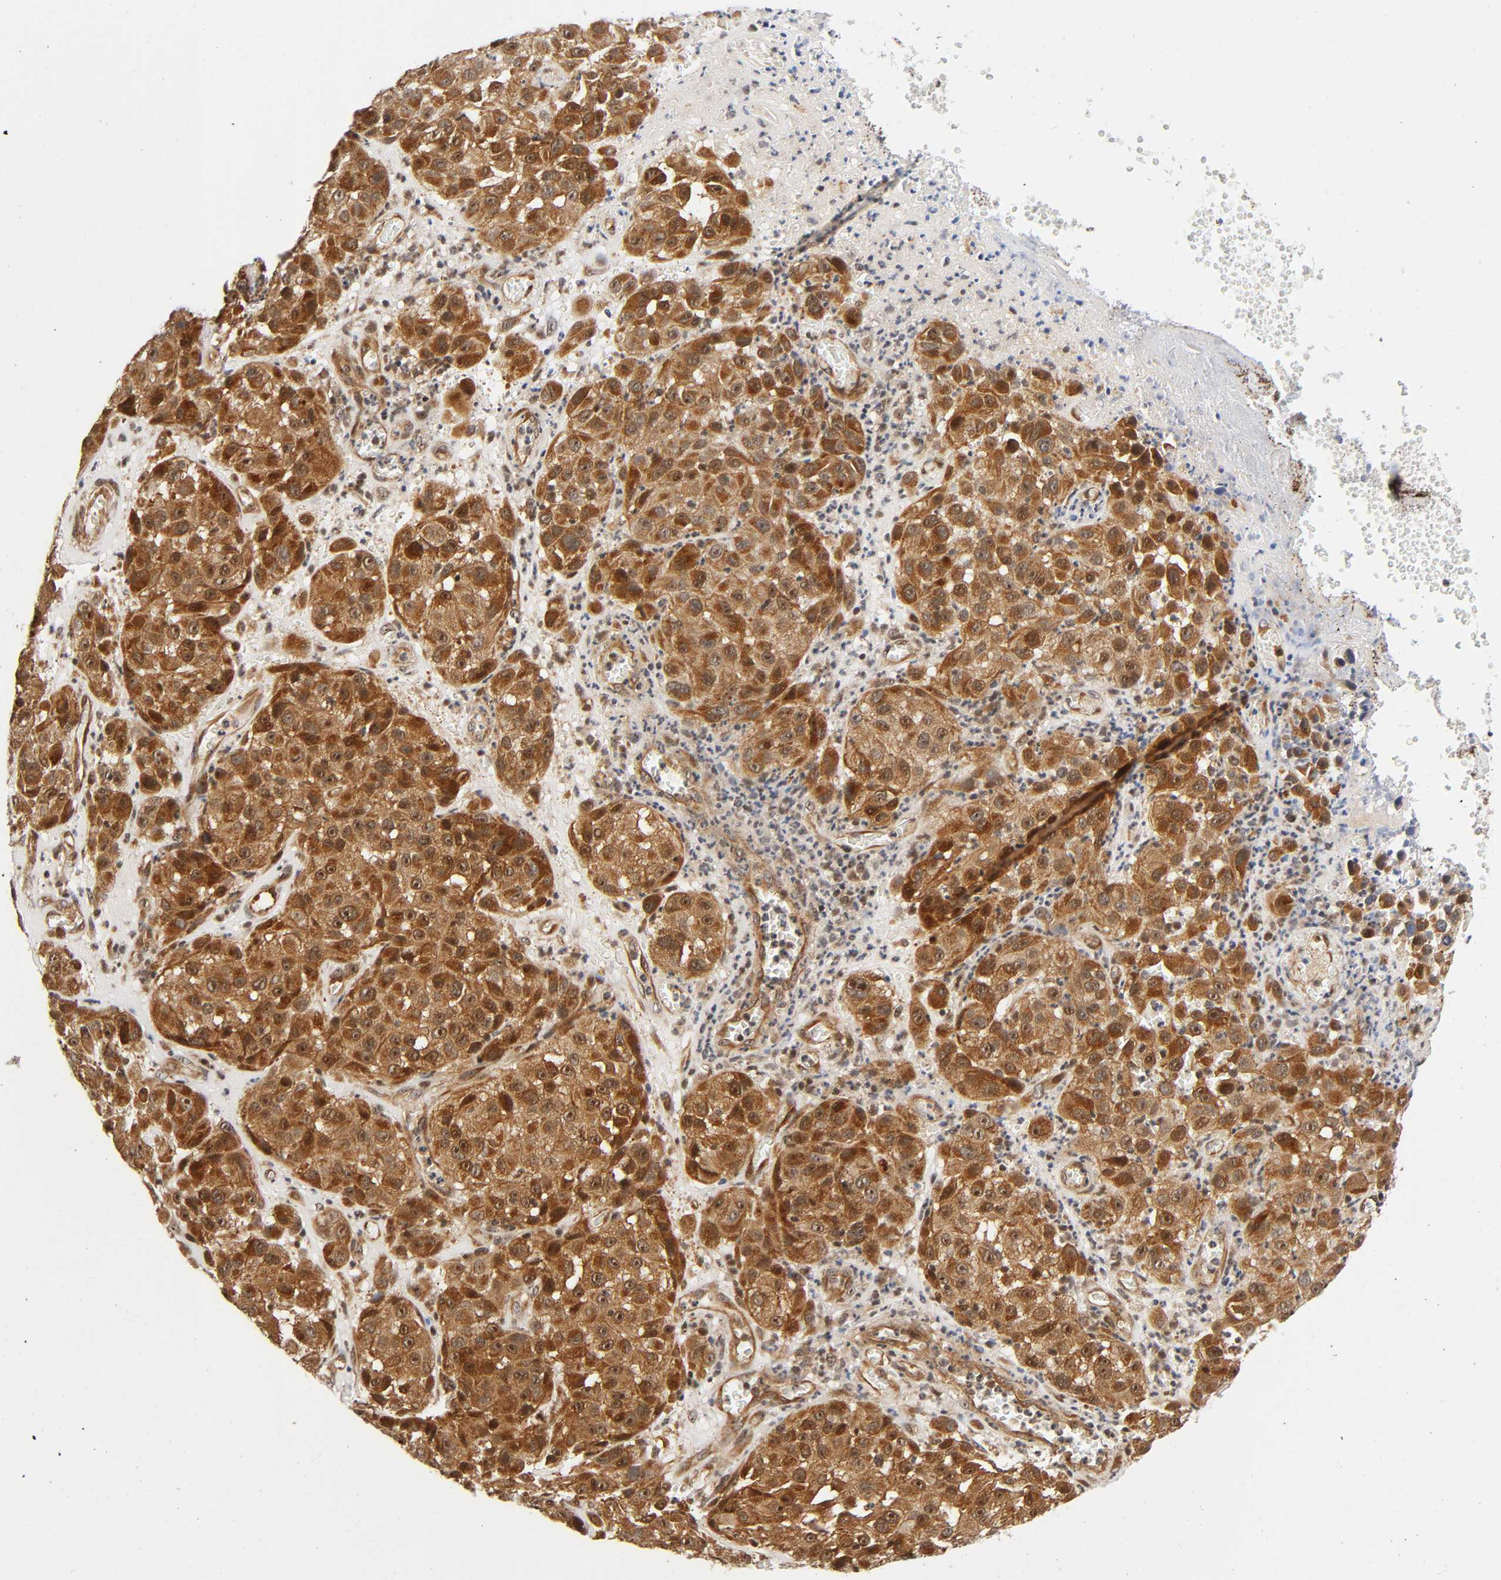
{"staining": {"intensity": "strong", "quantity": ">75%", "location": "cytoplasmic/membranous,nuclear"}, "tissue": "melanoma", "cell_type": "Tumor cells", "image_type": "cancer", "snomed": [{"axis": "morphology", "description": "Malignant melanoma, NOS"}, {"axis": "topography", "description": "Skin"}], "caption": "Immunohistochemical staining of melanoma displays strong cytoplasmic/membranous and nuclear protein expression in about >75% of tumor cells. The staining was performed using DAB, with brown indicating positive protein expression. Nuclei are stained blue with hematoxylin.", "gene": "IQCJ-SCHIP1", "patient": {"sex": "female", "age": 21}}